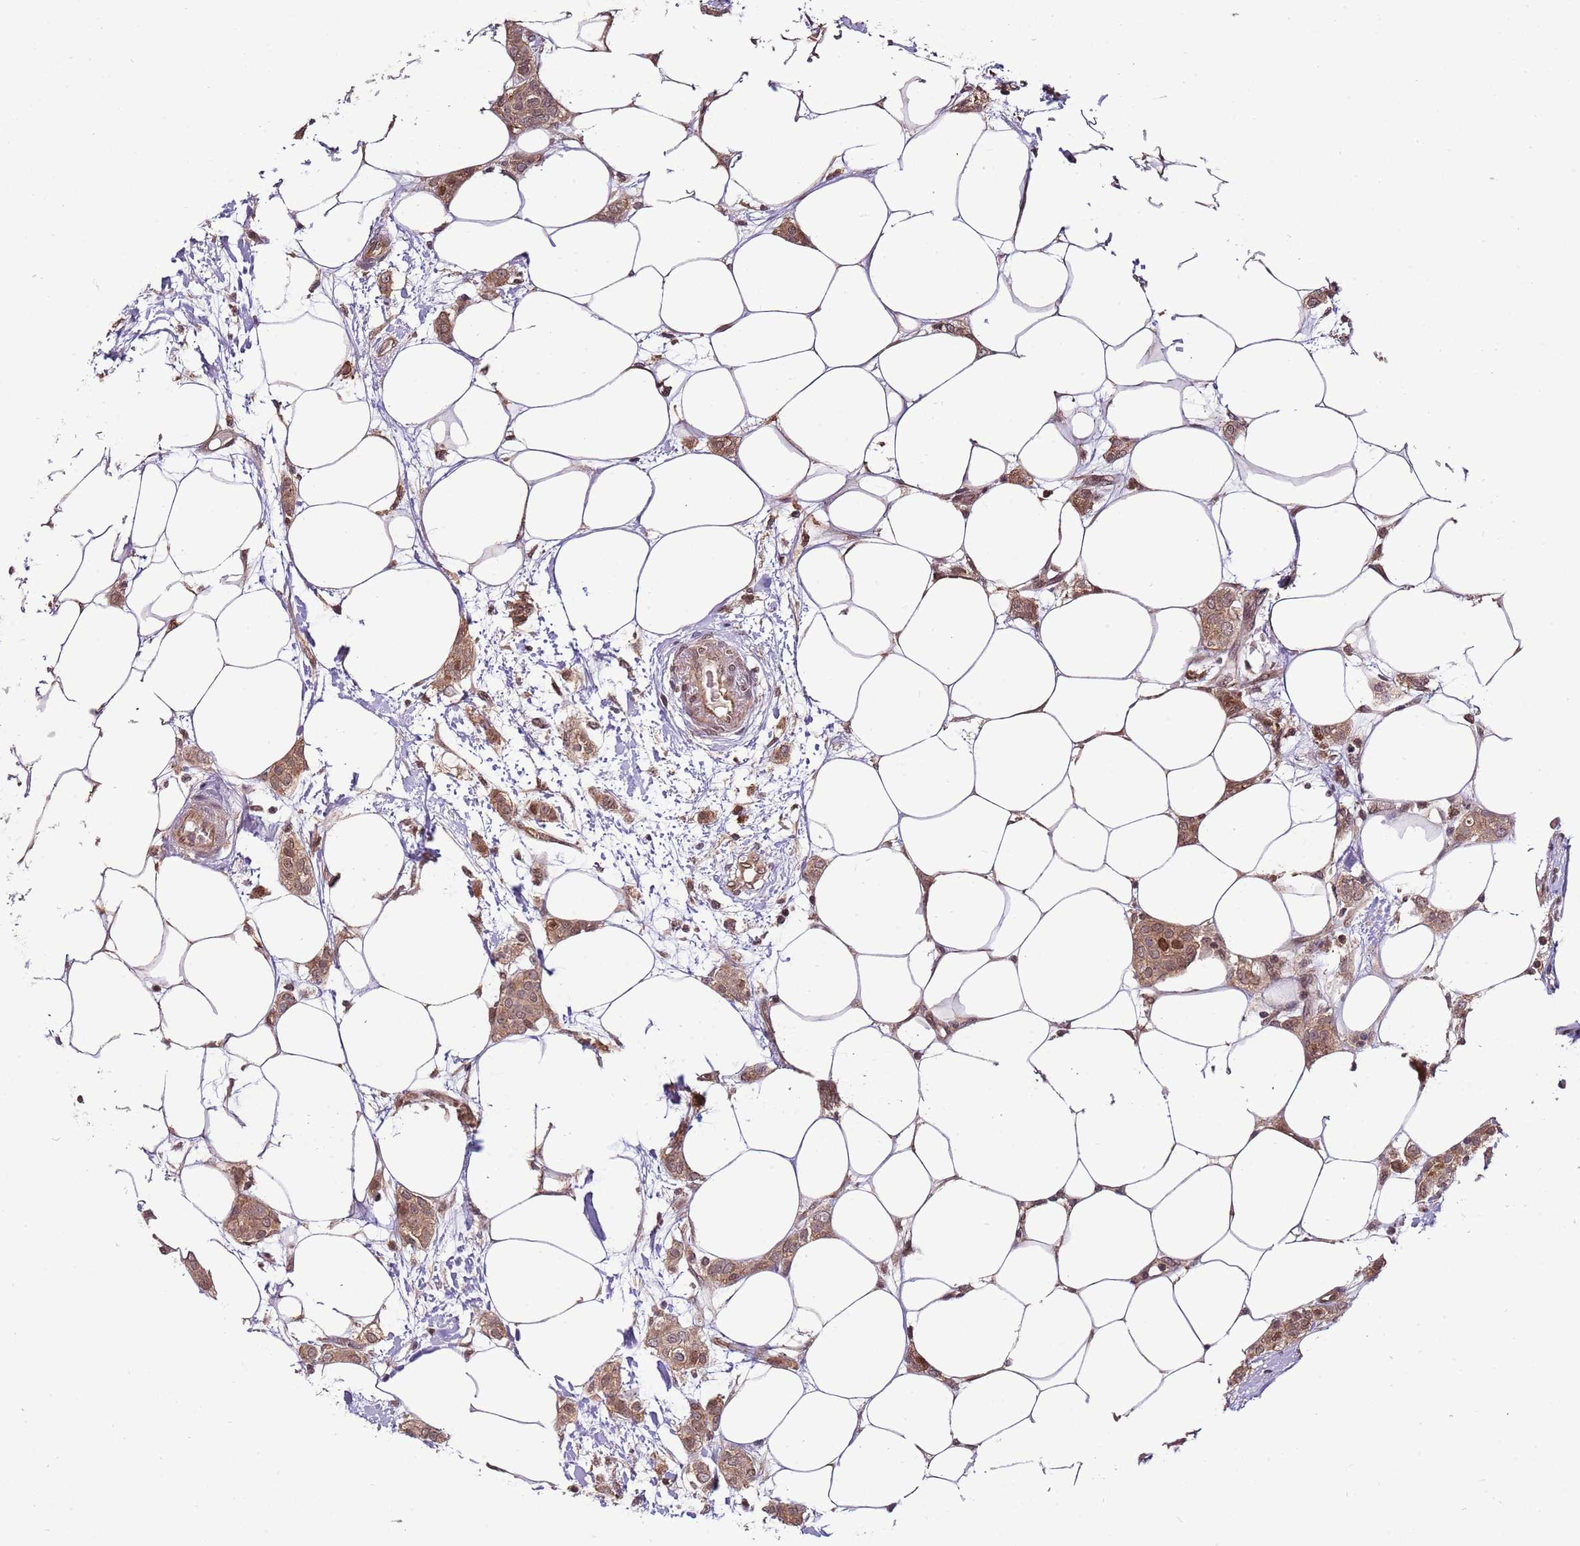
{"staining": {"intensity": "moderate", "quantity": ">75%", "location": "cytoplasmic/membranous,nuclear"}, "tissue": "breast cancer", "cell_type": "Tumor cells", "image_type": "cancer", "snomed": [{"axis": "morphology", "description": "Duct carcinoma"}, {"axis": "topography", "description": "Breast"}], "caption": "Protein staining shows moderate cytoplasmic/membranous and nuclear expression in approximately >75% of tumor cells in breast intraductal carcinoma. (brown staining indicates protein expression, while blue staining denotes nuclei).", "gene": "RIF1", "patient": {"sex": "female", "age": 72}}